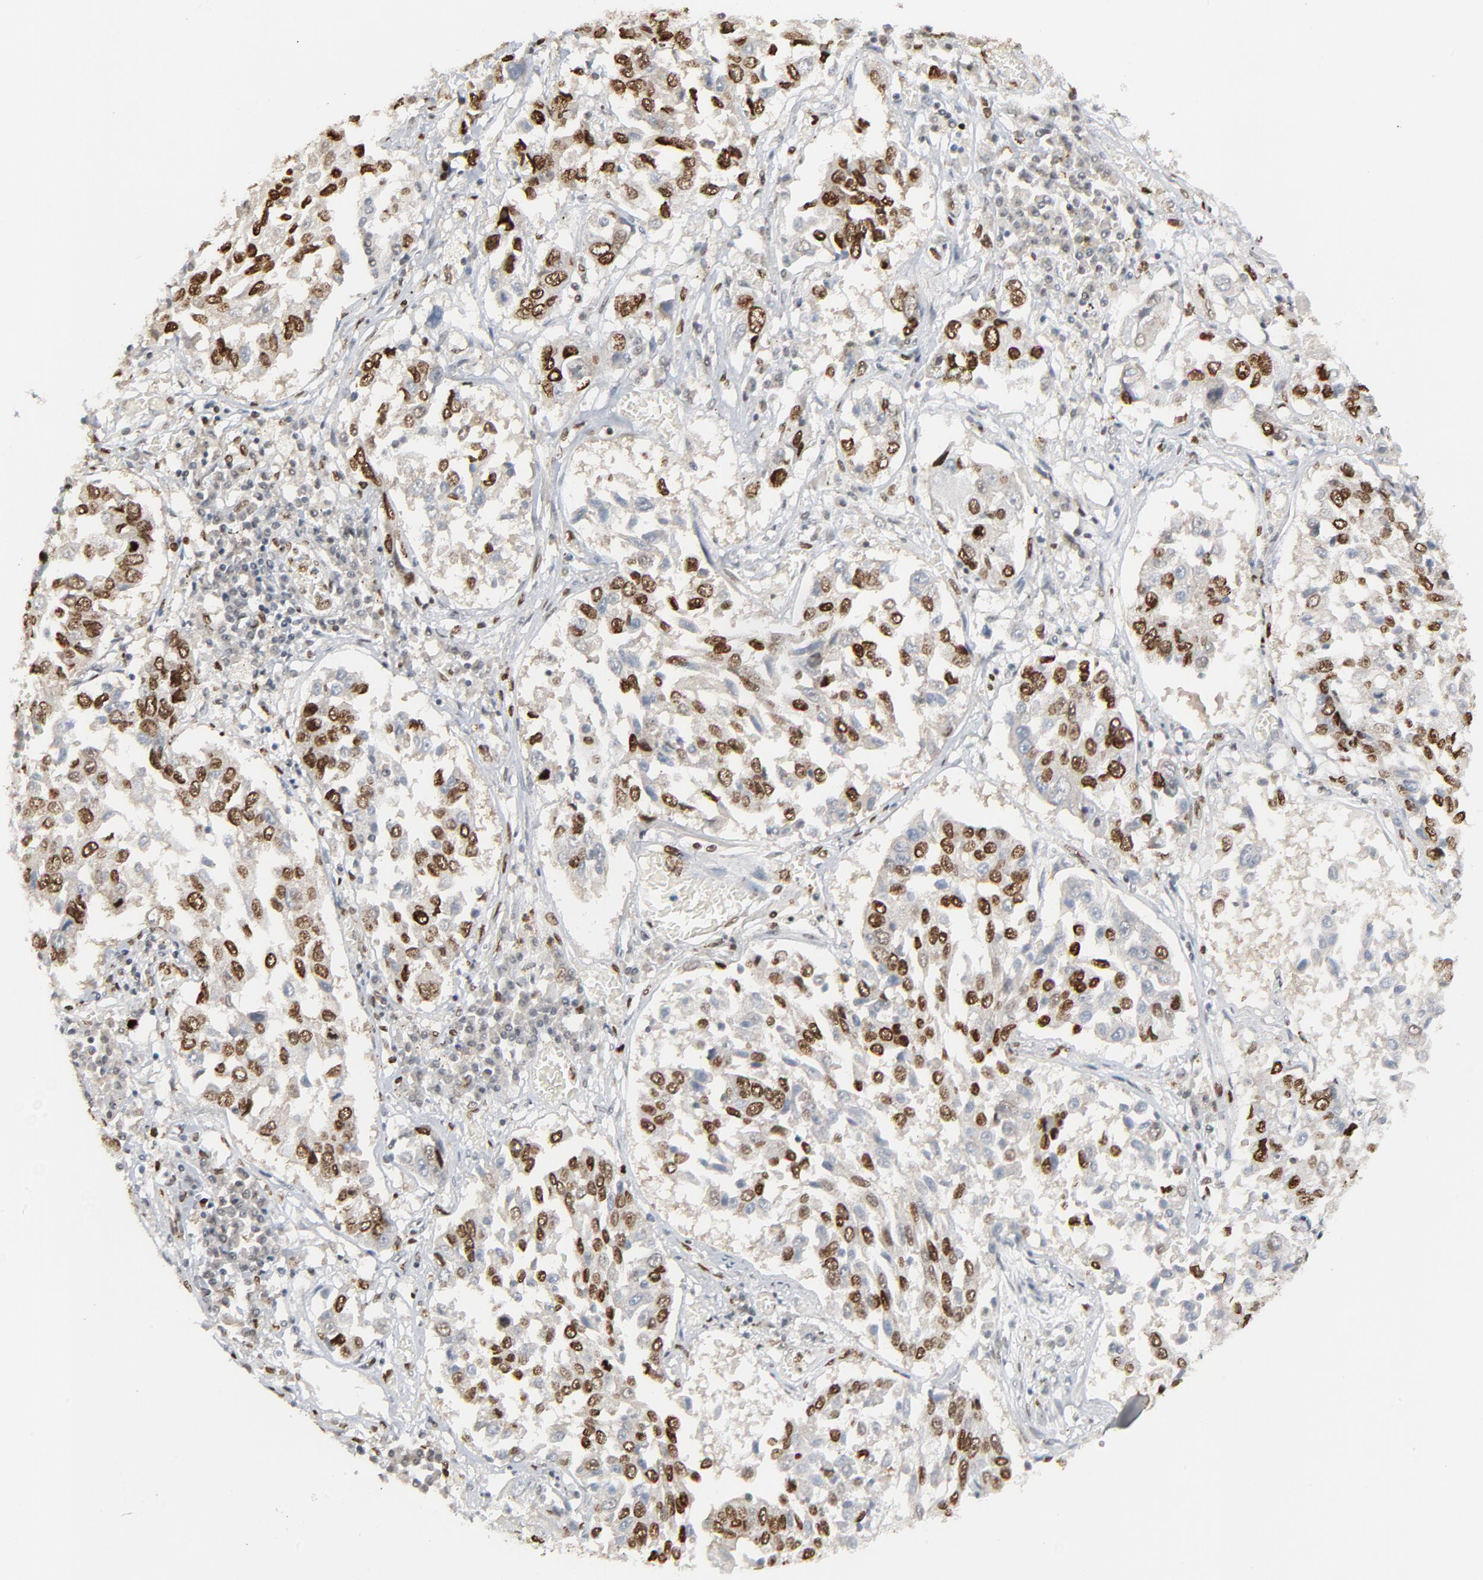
{"staining": {"intensity": "strong", "quantity": ">75%", "location": "nuclear"}, "tissue": "lung cancer", "cell_type": "Tumor cells", "image_type": "cancer", "snomed": [{"axis": "morphology", "description": "Squamous cell carcinoma, NOS"}, {"axis": "topography", "description": "Lung"}], "caption": "IHC of lung squamous cell carcinoma shows high levels of strong nuclear staining in about >75% of tumor cells.", "gene": "CUX1", "patient": {"sex": "male", "age": 71}}